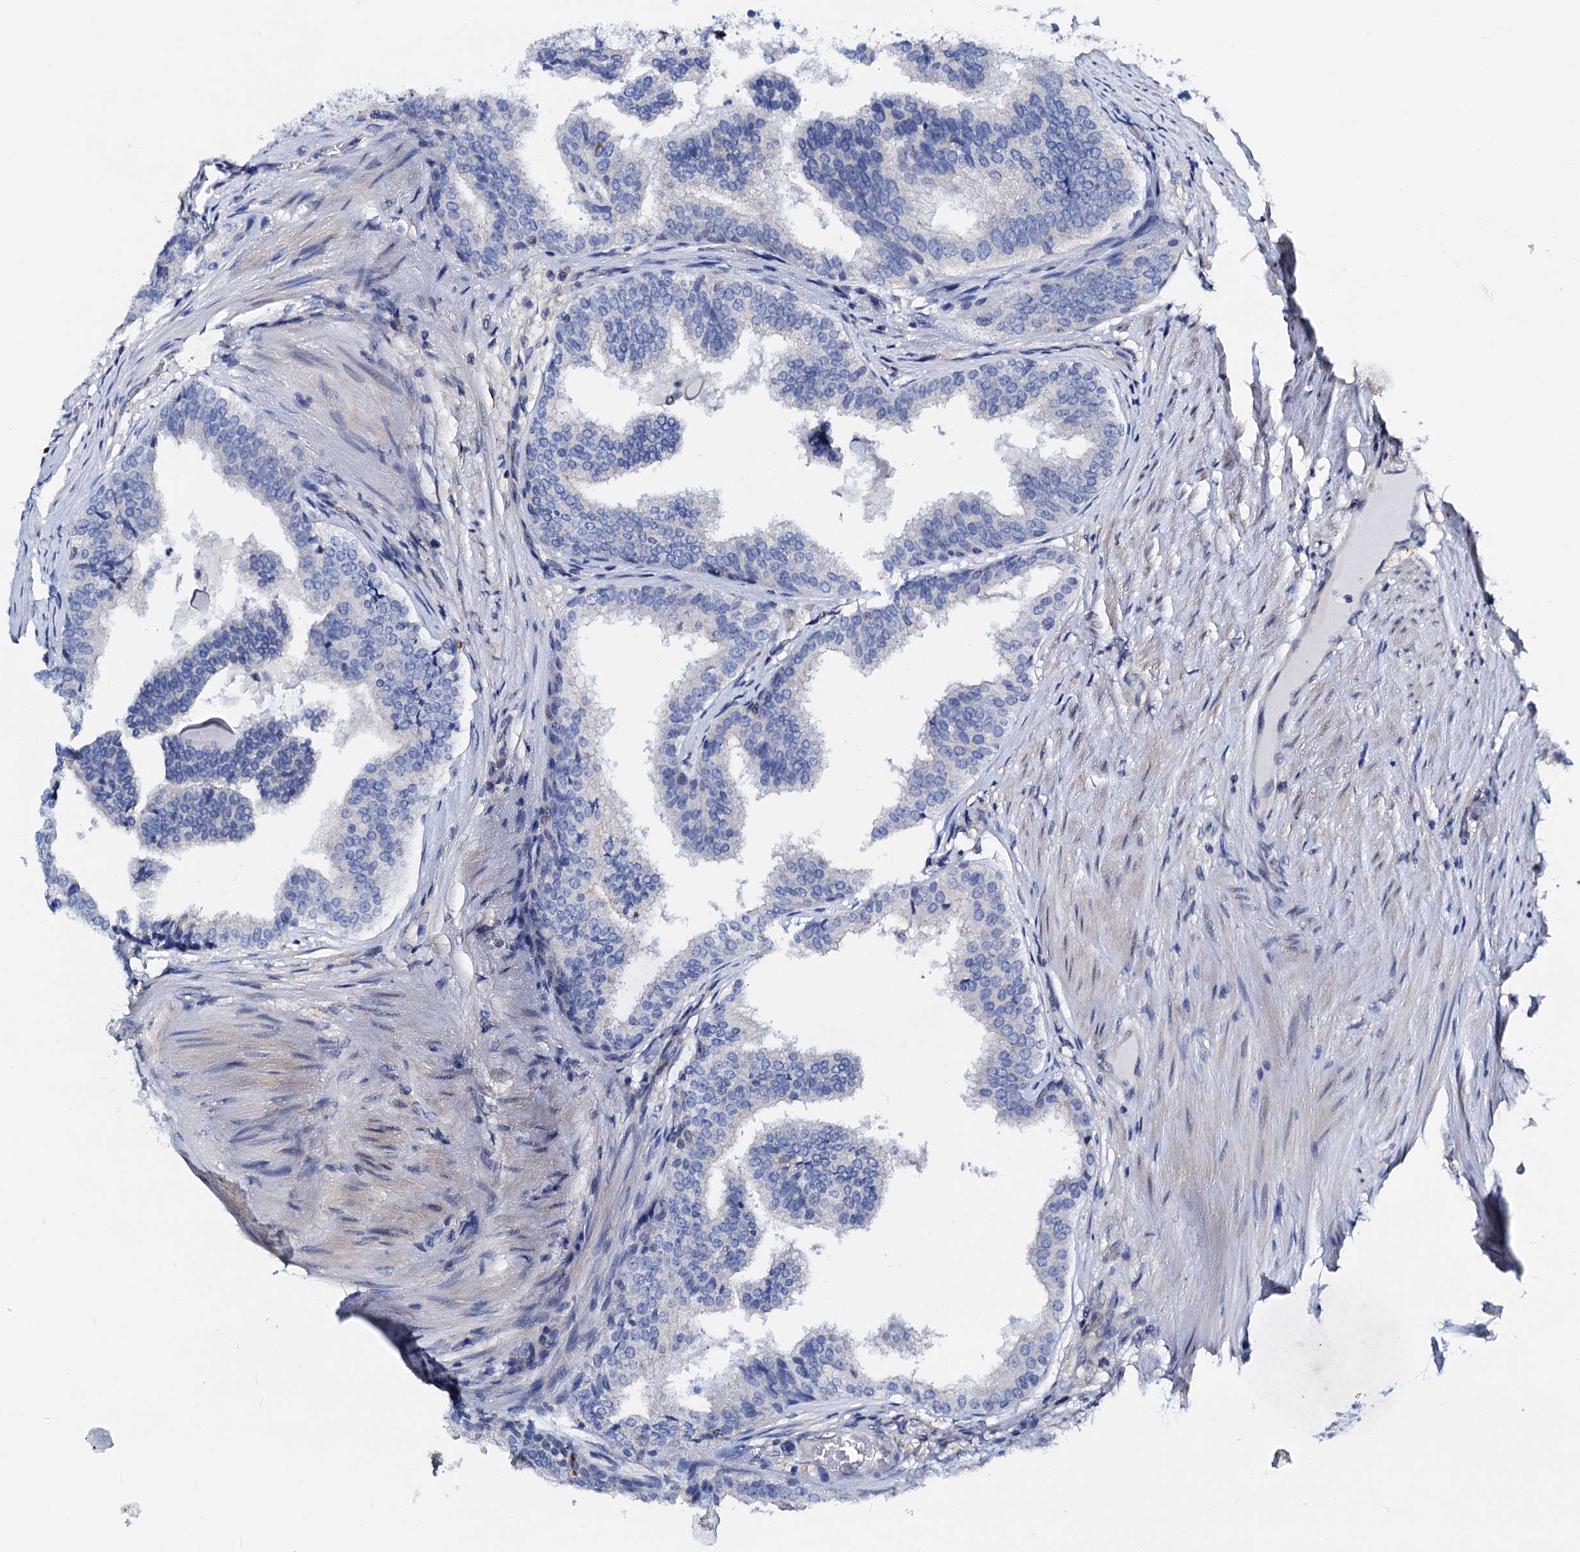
{"staining": {"intensity": "negative", "quantity": "none", "location": "none"}, "tissue": "prostate cancer", "cell_type": "Tumor cells", "image_type": "cancer", "snomed": [{"axis": "morphology", "description": "Adenocarcinoma, High grade"}, {"axis": "topography", "description": "Prostate"}], "caption": "Histopathology image shows no protein positivity in tumor cells of prostate adenocarcinoma (high-grade) tissue.", "gene": "GCOM1", "patient": {"sex": "male", "age": 63}}